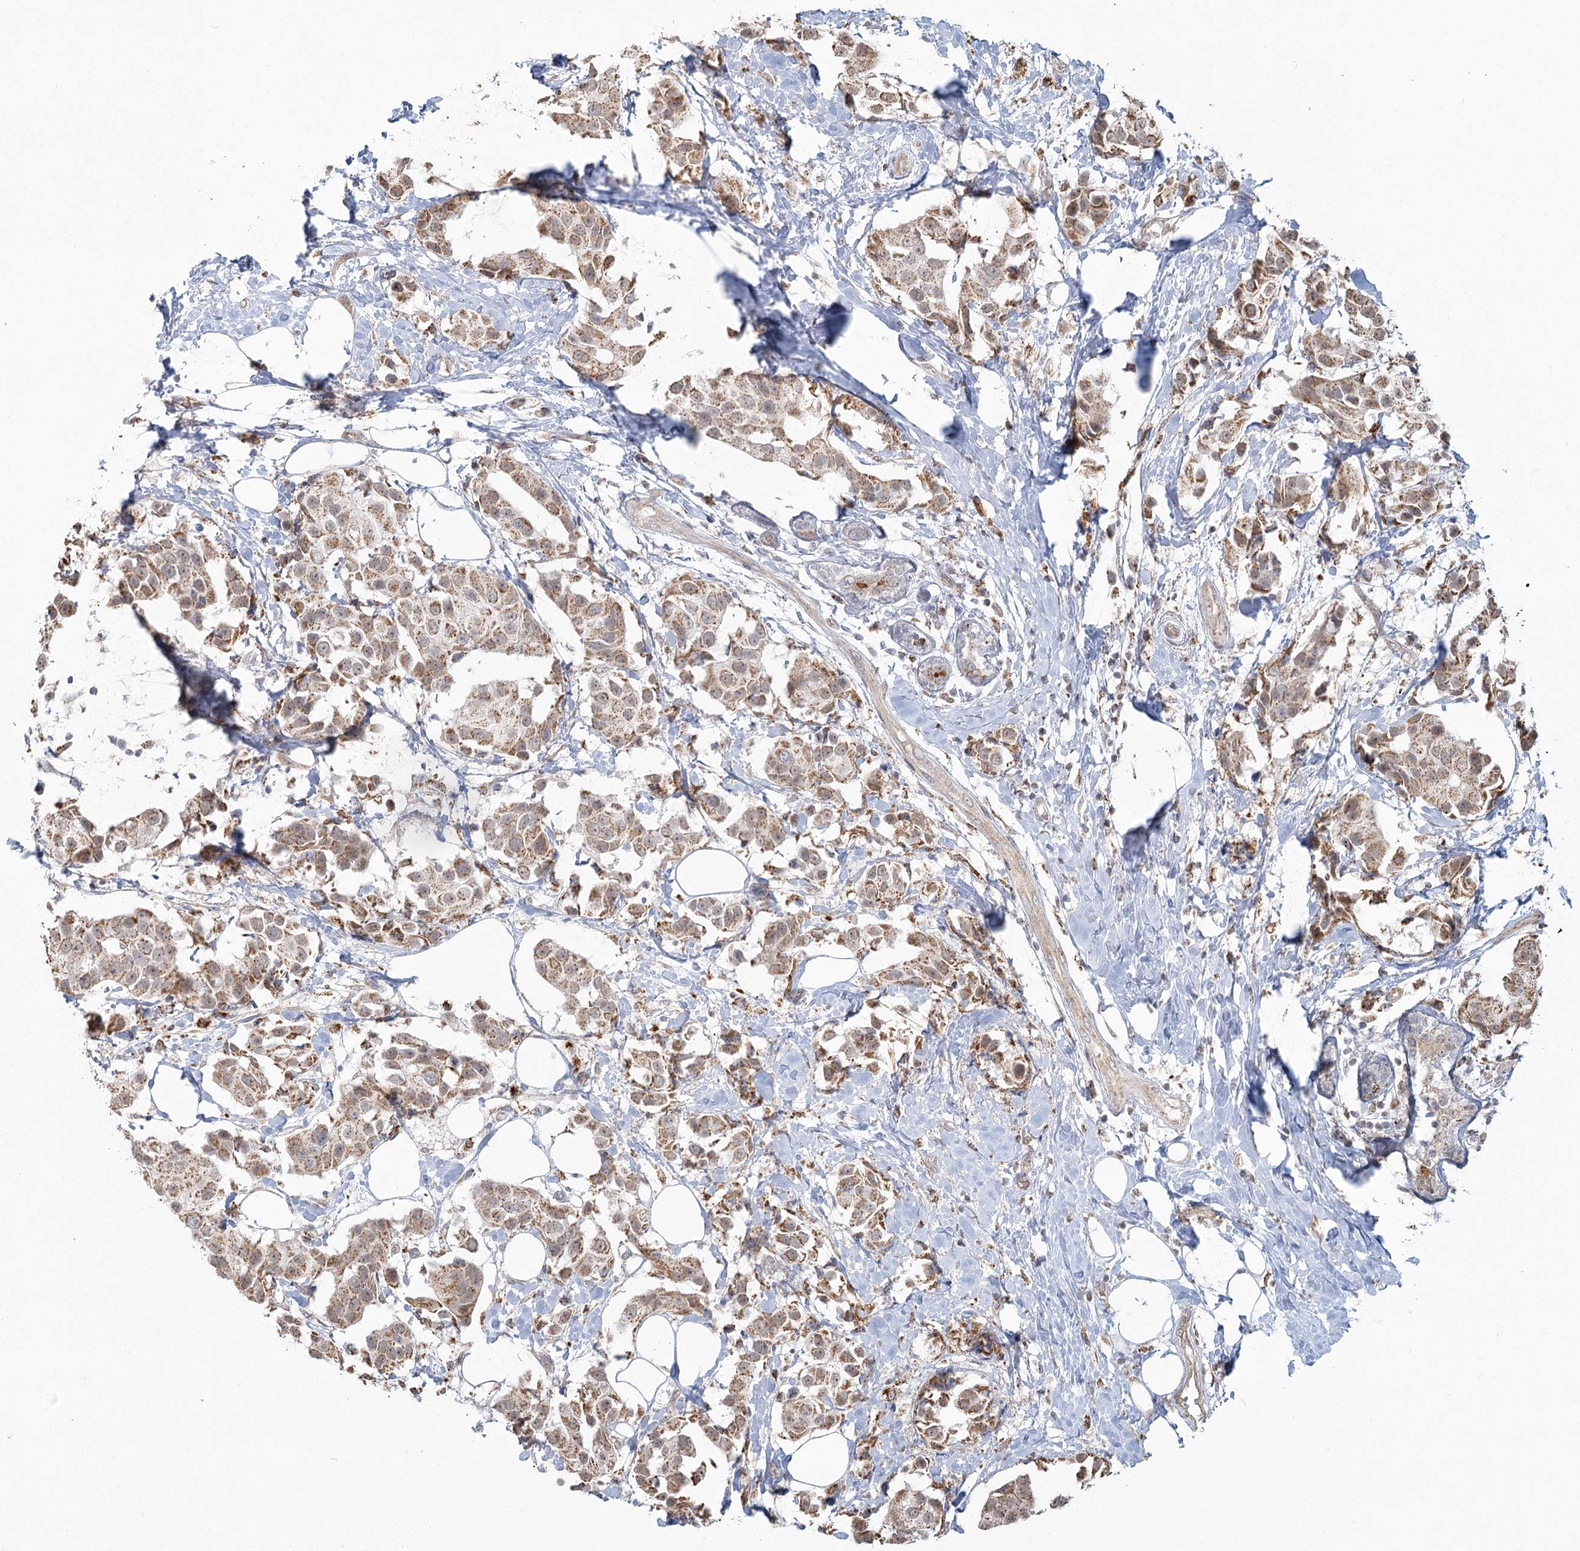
{"staining": {"intensity": "moderate", "quantity": ">75%", "location": "cytoplasmic/membranous"}, "tissue": "breast cancer", "cell_type": "Tumor cells", "image_type": "cancer", "snomed": [{"axis": "morphology", "description": "Normal tissue, NOS"}, {"axis": "morphology", "description": "Duct carcinoma"}, {"axis": "topography", "description": "Breast"}], "caption": "A brown stain highlights moderate cytoplasmic/membranous expression of a protein in breast cancer tumor cells. The protein of interest is stained brown, and the nuclei are stained in blue (DAB (3,3'-diaminobenzidine) IHC with brightfield microscopy, high magnification).", "gene": "LACTB", "patient": {"sex": "female", "age": 39}}